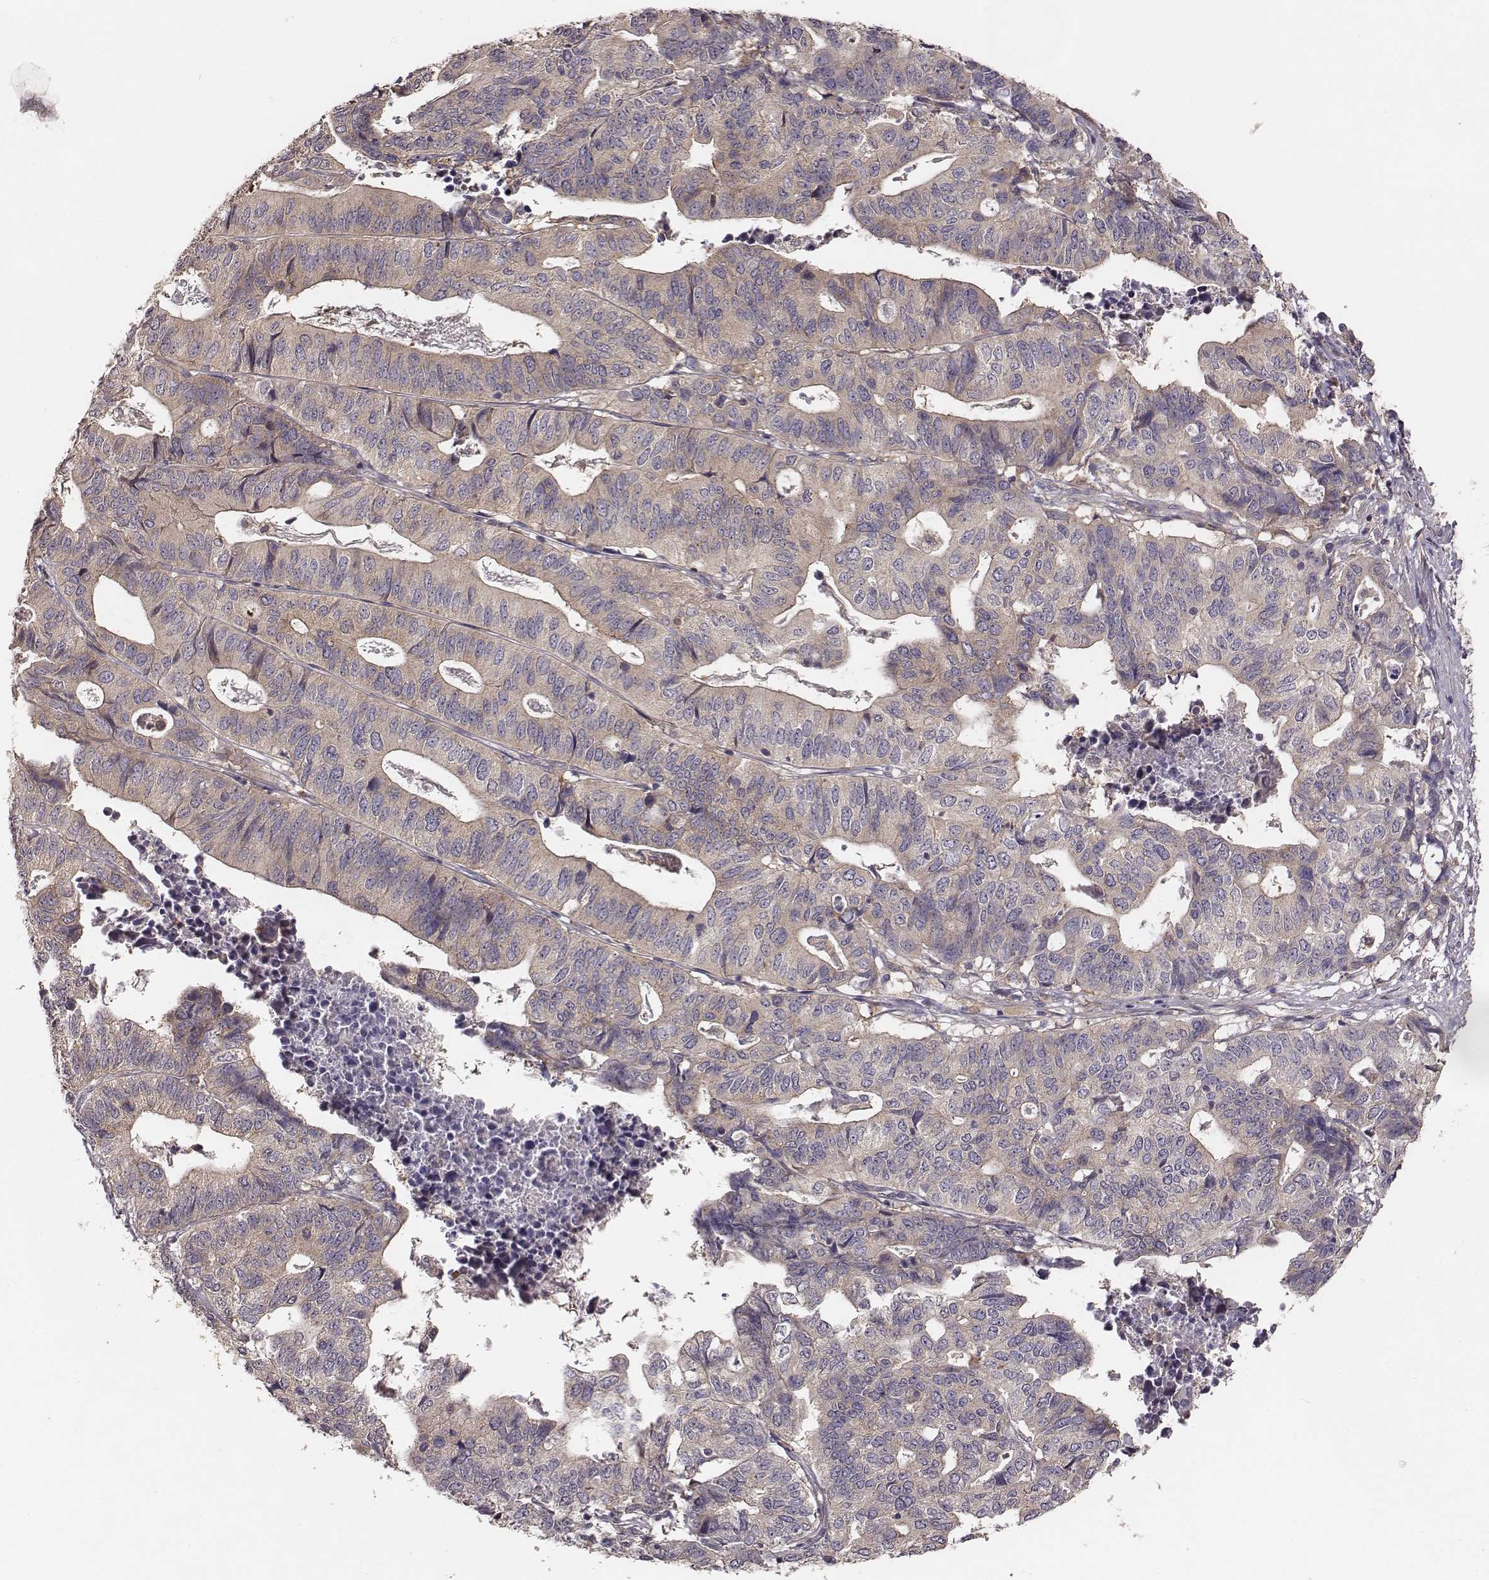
{"staining": {"intensity": "weak", "quantity": "25%-75%", "location": "cytoplasmic/membranous"}, "tissue": "stomach cancer", "cell_type": "Tumor cells", "image_type": "cancer", "snomed": [{"axis": "morphology", "description": "Adenocarcinoma, NOS"}, {"axis": "topography", "description": "Stomach, upper"}], "caption": "Weak cytoplasmic/membranous staining for a protein is identified in about 25%-75% of tumor cells of stomach adenocarcinoma using IHC.", "gene": "VPS26A", "patient": {"sex": "female", "age": 67}}